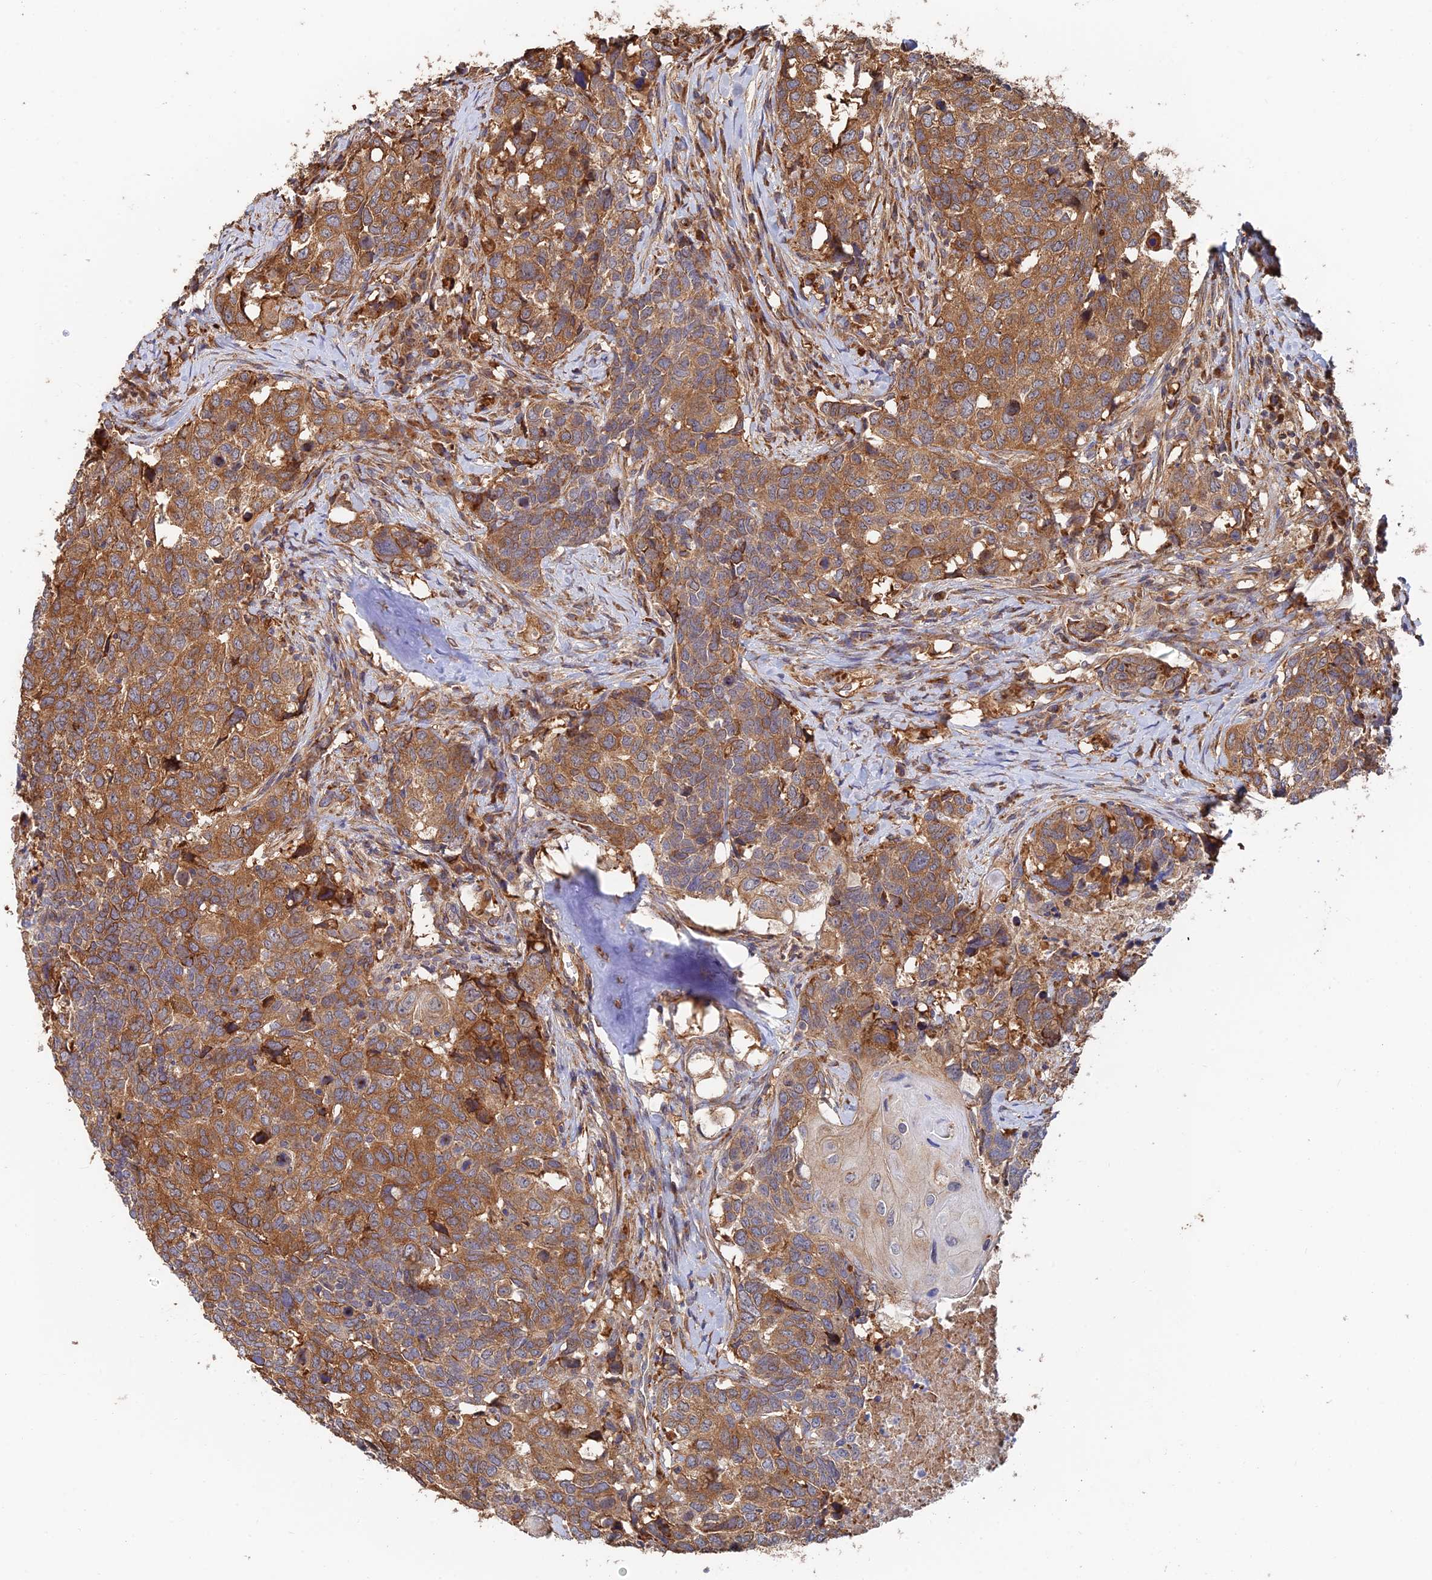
{"staining": {"intensity": "moderate", "quantity": ">75%", "location": "cytoplasmic/membranous"}, "tissue": "head and neck cancer", "cell_type": "Tumor cells", "image_type": "cancer", "snomed": [{"axis": "morphology", "description": "Squamous cell carcinoma, NOS"}, {"axis": "topography", "description": "Head-Neck"}], "caption": "Immunohistochemistry histopathology image of neoplastic tissue: squamous cell carcinoma (head and neck) stained using immunohistochemistry (IHC) exhibits medium levels of moderate protein expression localized specifically in the cytoplasmic/membranous of tumor cells, appearing as a cytoplasmic/membranous brown color.", "gene": "WBP11", "patient": {"sex": "male", "age": 66}}